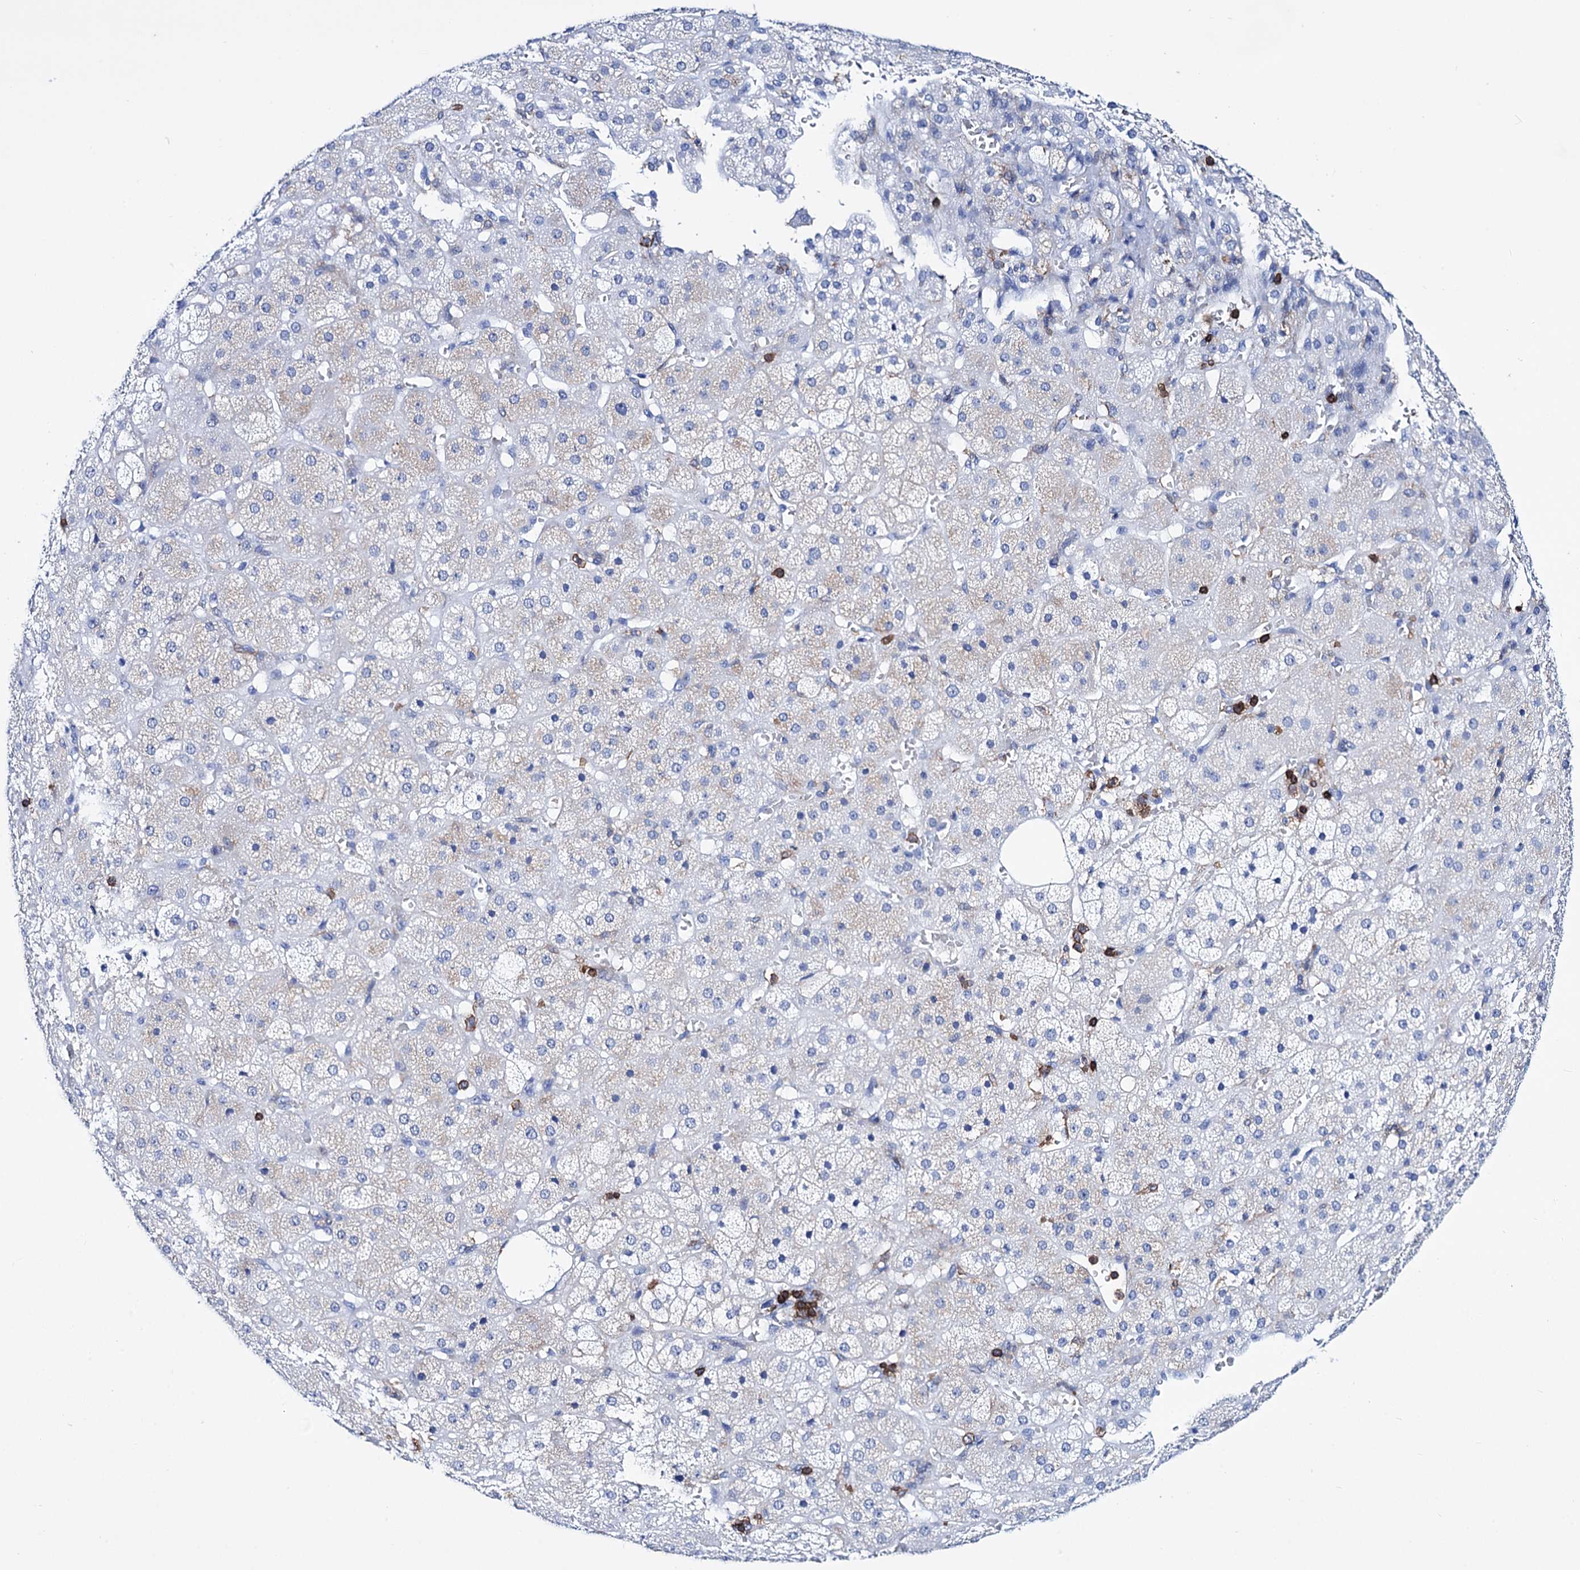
{"staining": {"intensity": "negative", "quantity": "none", "location": "none"}, "tissue": "adrenal gland", "cell_type": "Glandular cells", "image_type": "normal", "snomed": [{"axis": "morphology", "description": "Normal tissue, NOS"}, {"axis": "topography", "description": "Adrenal gland"}], "caption": "Protein analysis of unremarkable adrenal gland exhibits no significant staining in glandular cells. (DAB (3,3'-diaminobenzidine) immunohistochemistry (IHC), high magnification).", "gene": "DEF6", "patient": {"sex": "female", "age": 57}}